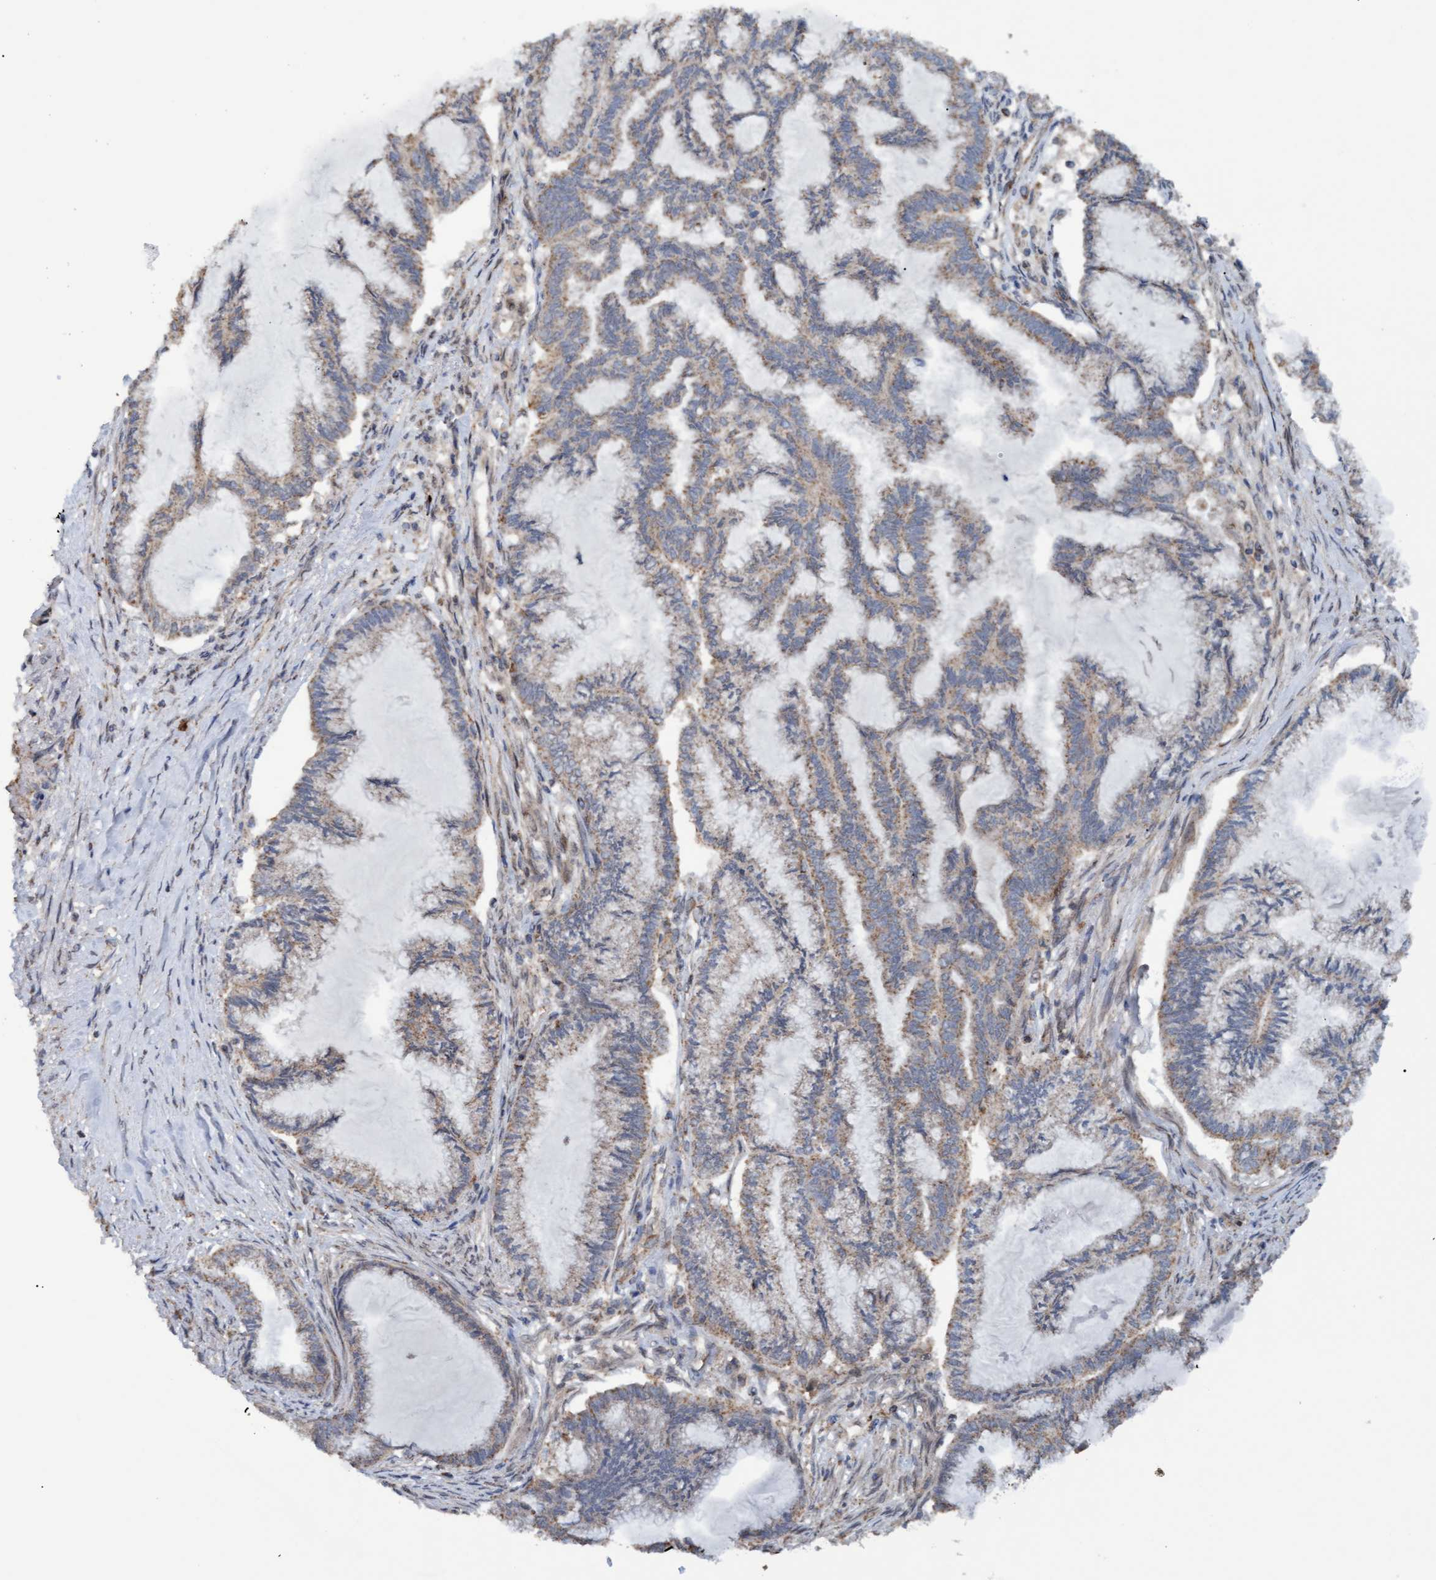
{"staining": {"intensity": "weak", "quantity": ">75%", "location": "cytoplasmic/membranous"}, "tissue": "endometrial cancer", "cell_type": "Tumor cells", "image_type": "cancer", "snomed": [{"axis": "morphology", "description": "Adenocarcinoma, NOS"}, {"axis": "topography", "description": "Endometrium"}], "caption": "Approximately >75% of tumor cells in endometrial adenocarcinoma display weak cytoplasmic/membranous protein positivity as visualized by brown immunohistochemical staining.", "gene": "MGLL", "patient": {"sex": "female", "age": 86}}